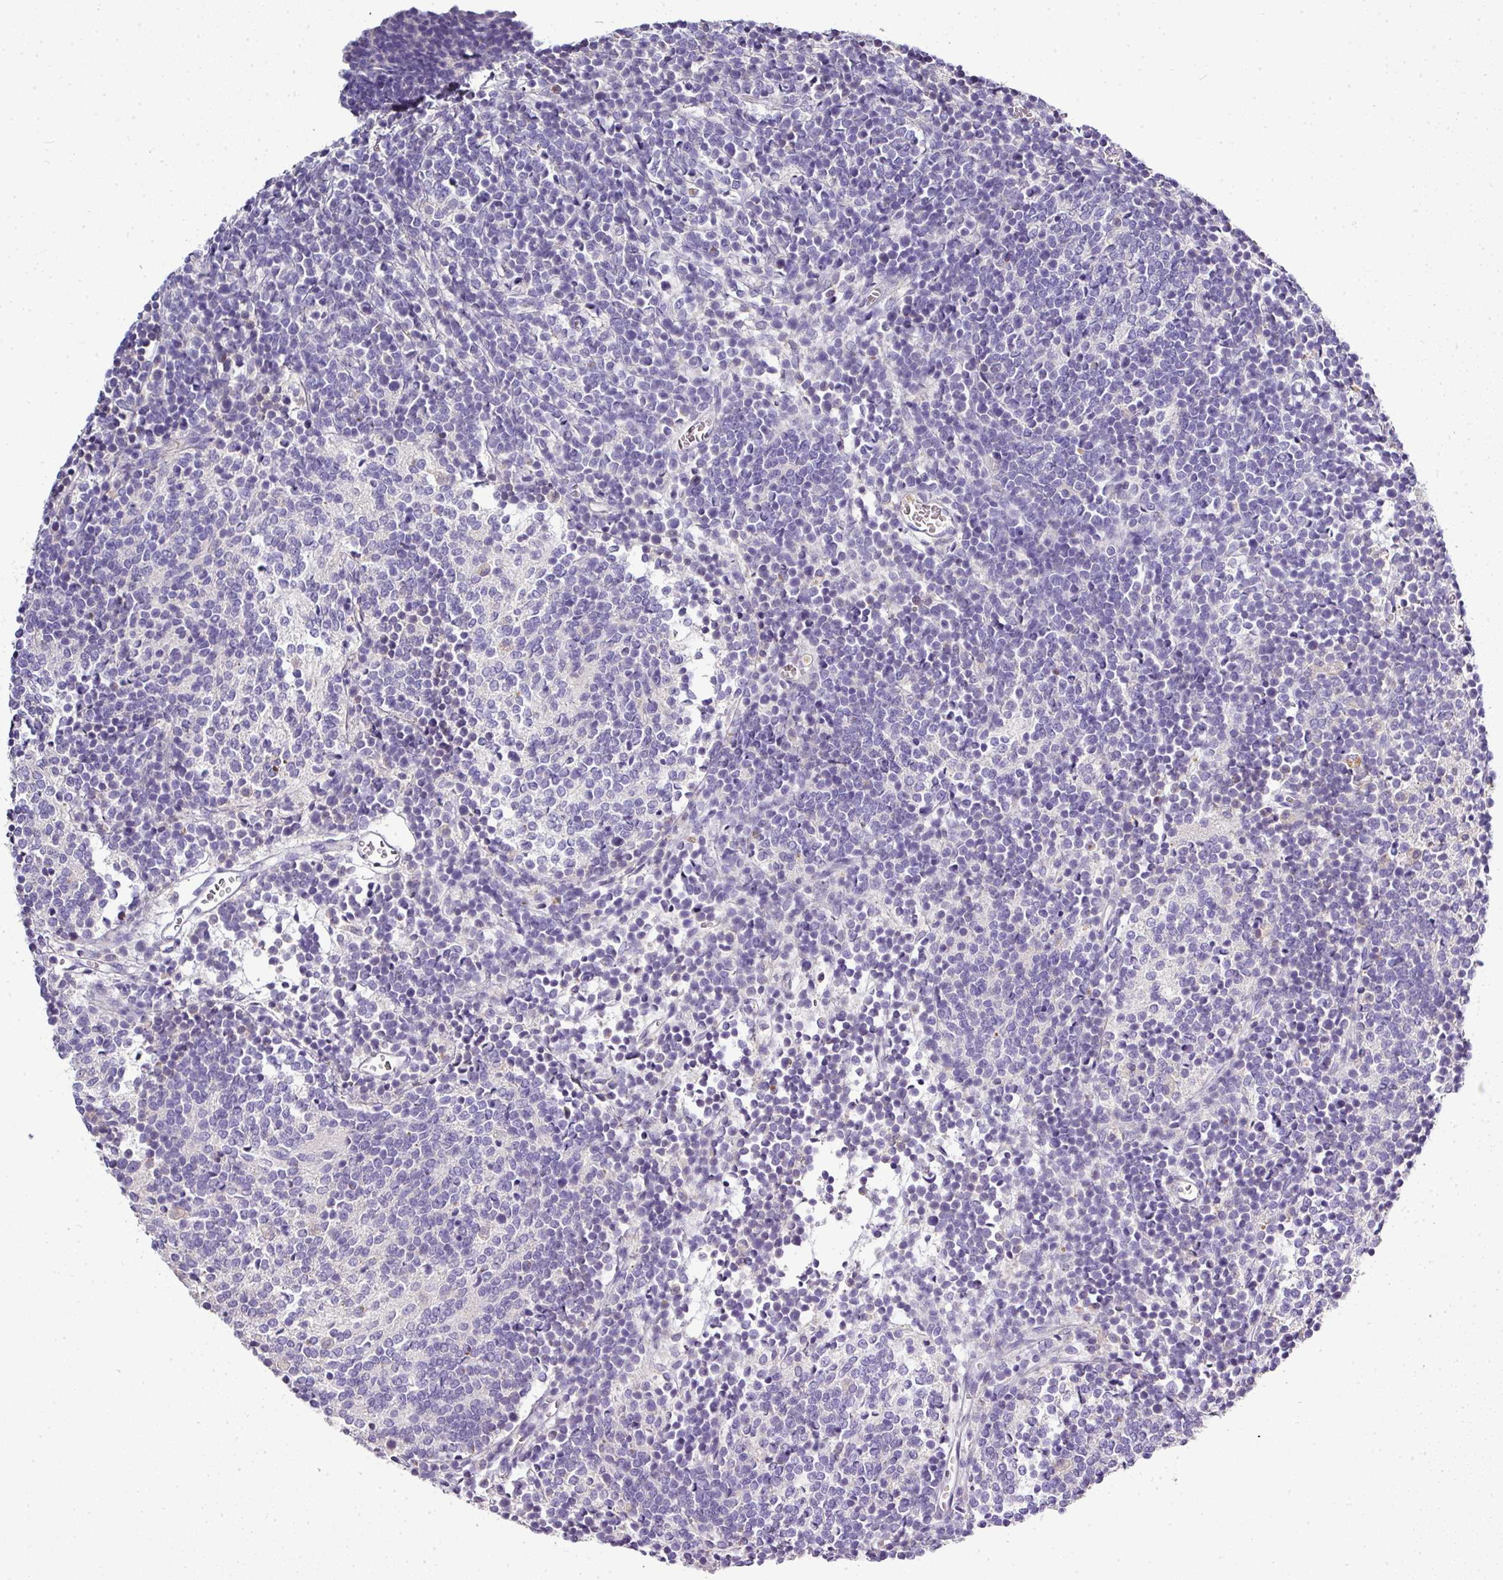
{"staining": {"intensity": "negative", "quantity": "none", "location": "none"}, "tissue": "glioma", "cell_type": "Tumor cells", "image_type": "cancer", "snomed": [{"axis": "morphology", "description": "Glioma, malignant, Low grade"}, {"axis": "topography", "description": "Brain"}], "caption": "Human glioma stained for a protein using immunohistochemistry (IHC) reveals no staining in tumor cells.", "gene": "CAB39L", "patient": {"sex": "female", "age": 1}}